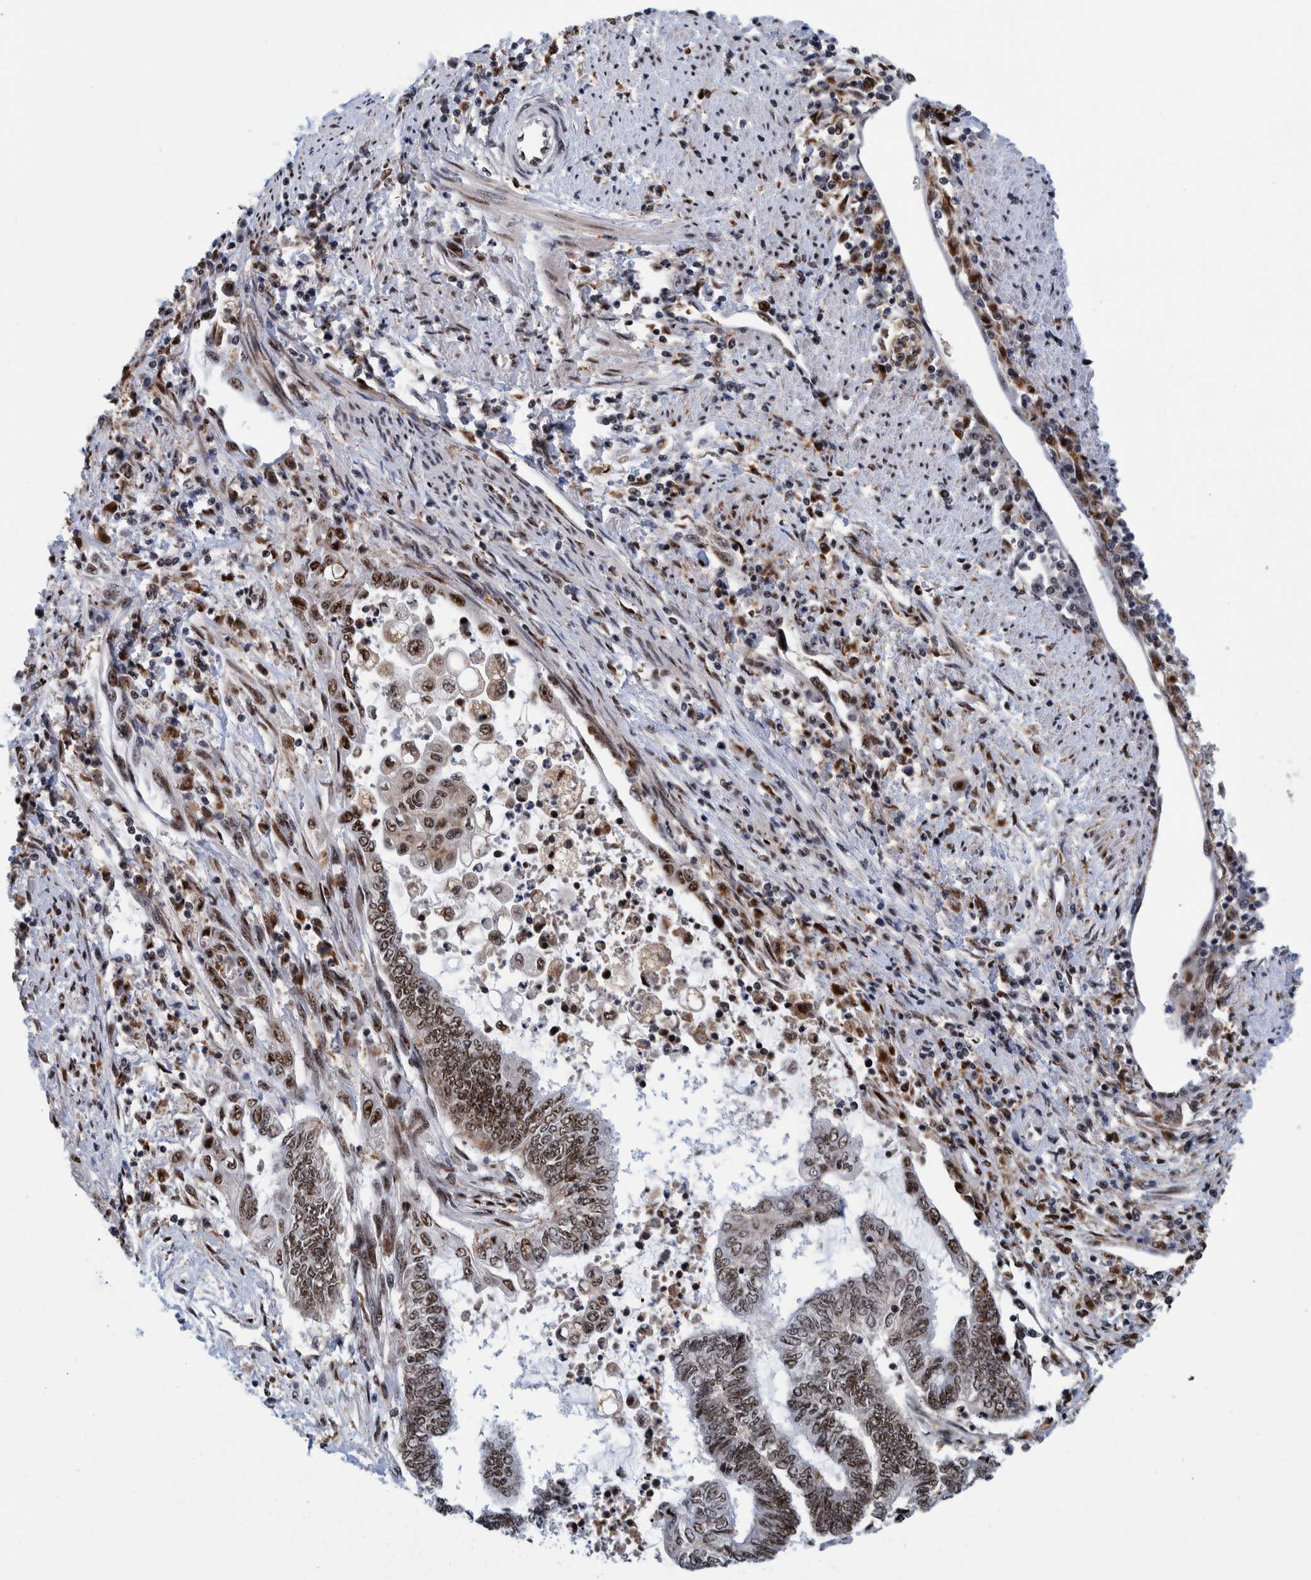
{"staining": {"intensity": "moderate", "quantity": ">75%", "location": "nuclear"}, "tissue": "endometrial cancer", "cell_type": "Tumor cells", "image_type": "cancer", "snomed": [{"axis": "morphology", "description": "Adenocarcinoma, NOS"}, {"axis": "topography", "description": "Uterus"}, {"axis": "topography", "description": "Endometrium"}], "caption": "Endometrial adenocarcinoma stained with a brown dye reveals moderate nuclear positive staining in about >75% of tumor cells.", "gene": "EFTUD2", "patient": {"sex": "female", "age": 70}}